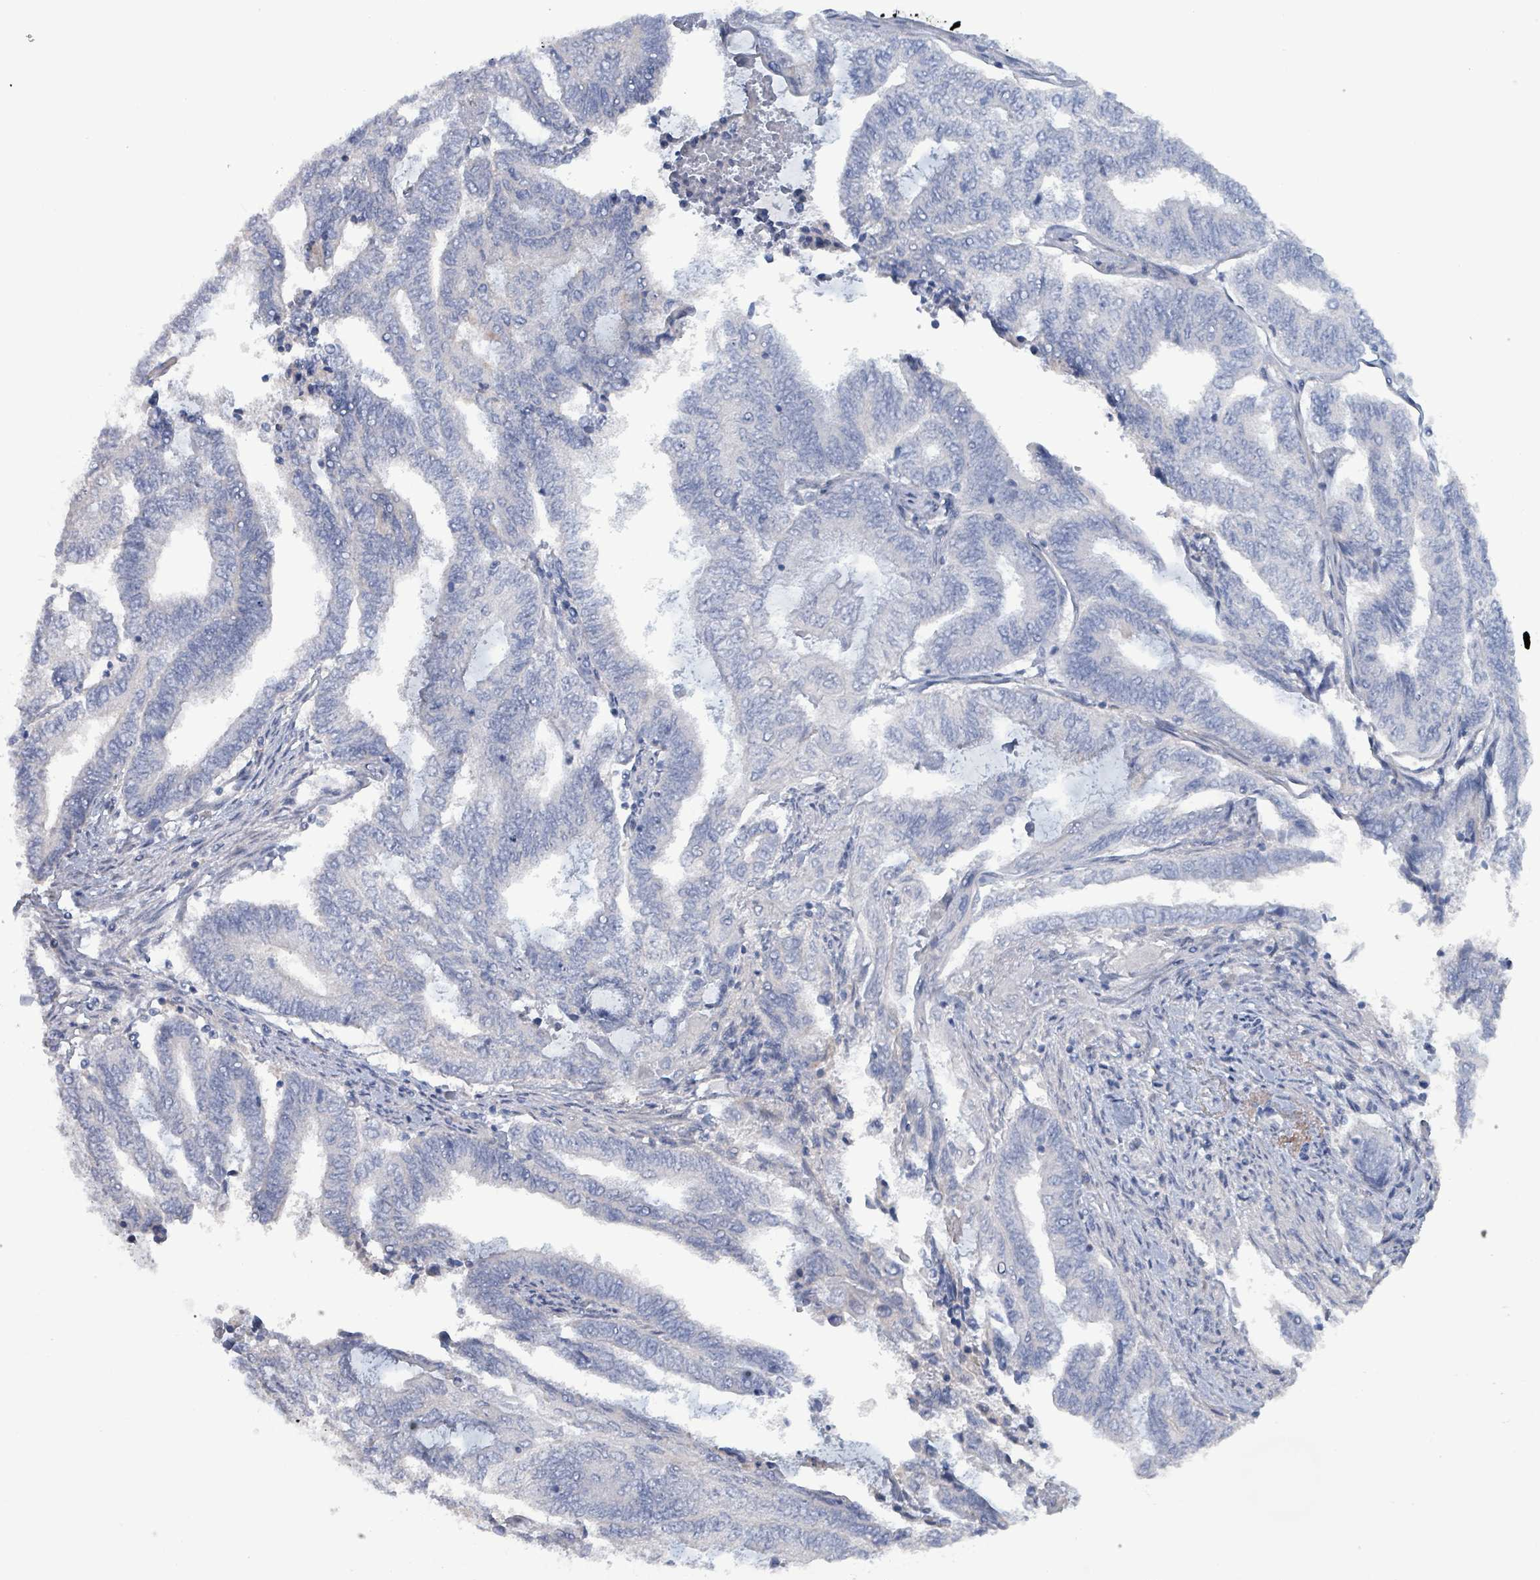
{"staining": {"intensity": "negative", "quantity": "none", "location": "none"}, "tissue": "endometrial cancer", "cell_type": "Tumor cells", "image_type": "cancer", "snomed": [{"axis": "morphology", "description": "Adenocarcinoma, NOS"}, {"axis": "topography", "description": "Uterus"}, {"axis": "topography", "description": "Endometrium"}], "caption": "Image shows no significant protein staining in tumor cells of adenocarcinoma (endometrial). Brightfield microscopy of immunohistochemistry (IHC) stained with DAB (3,3'-diaminobenzidine) (brown) and hematoxylin (blue), captured at high magnification.", "gene": "TAAR5", "patient": {"sex": "female", "age": 70}}